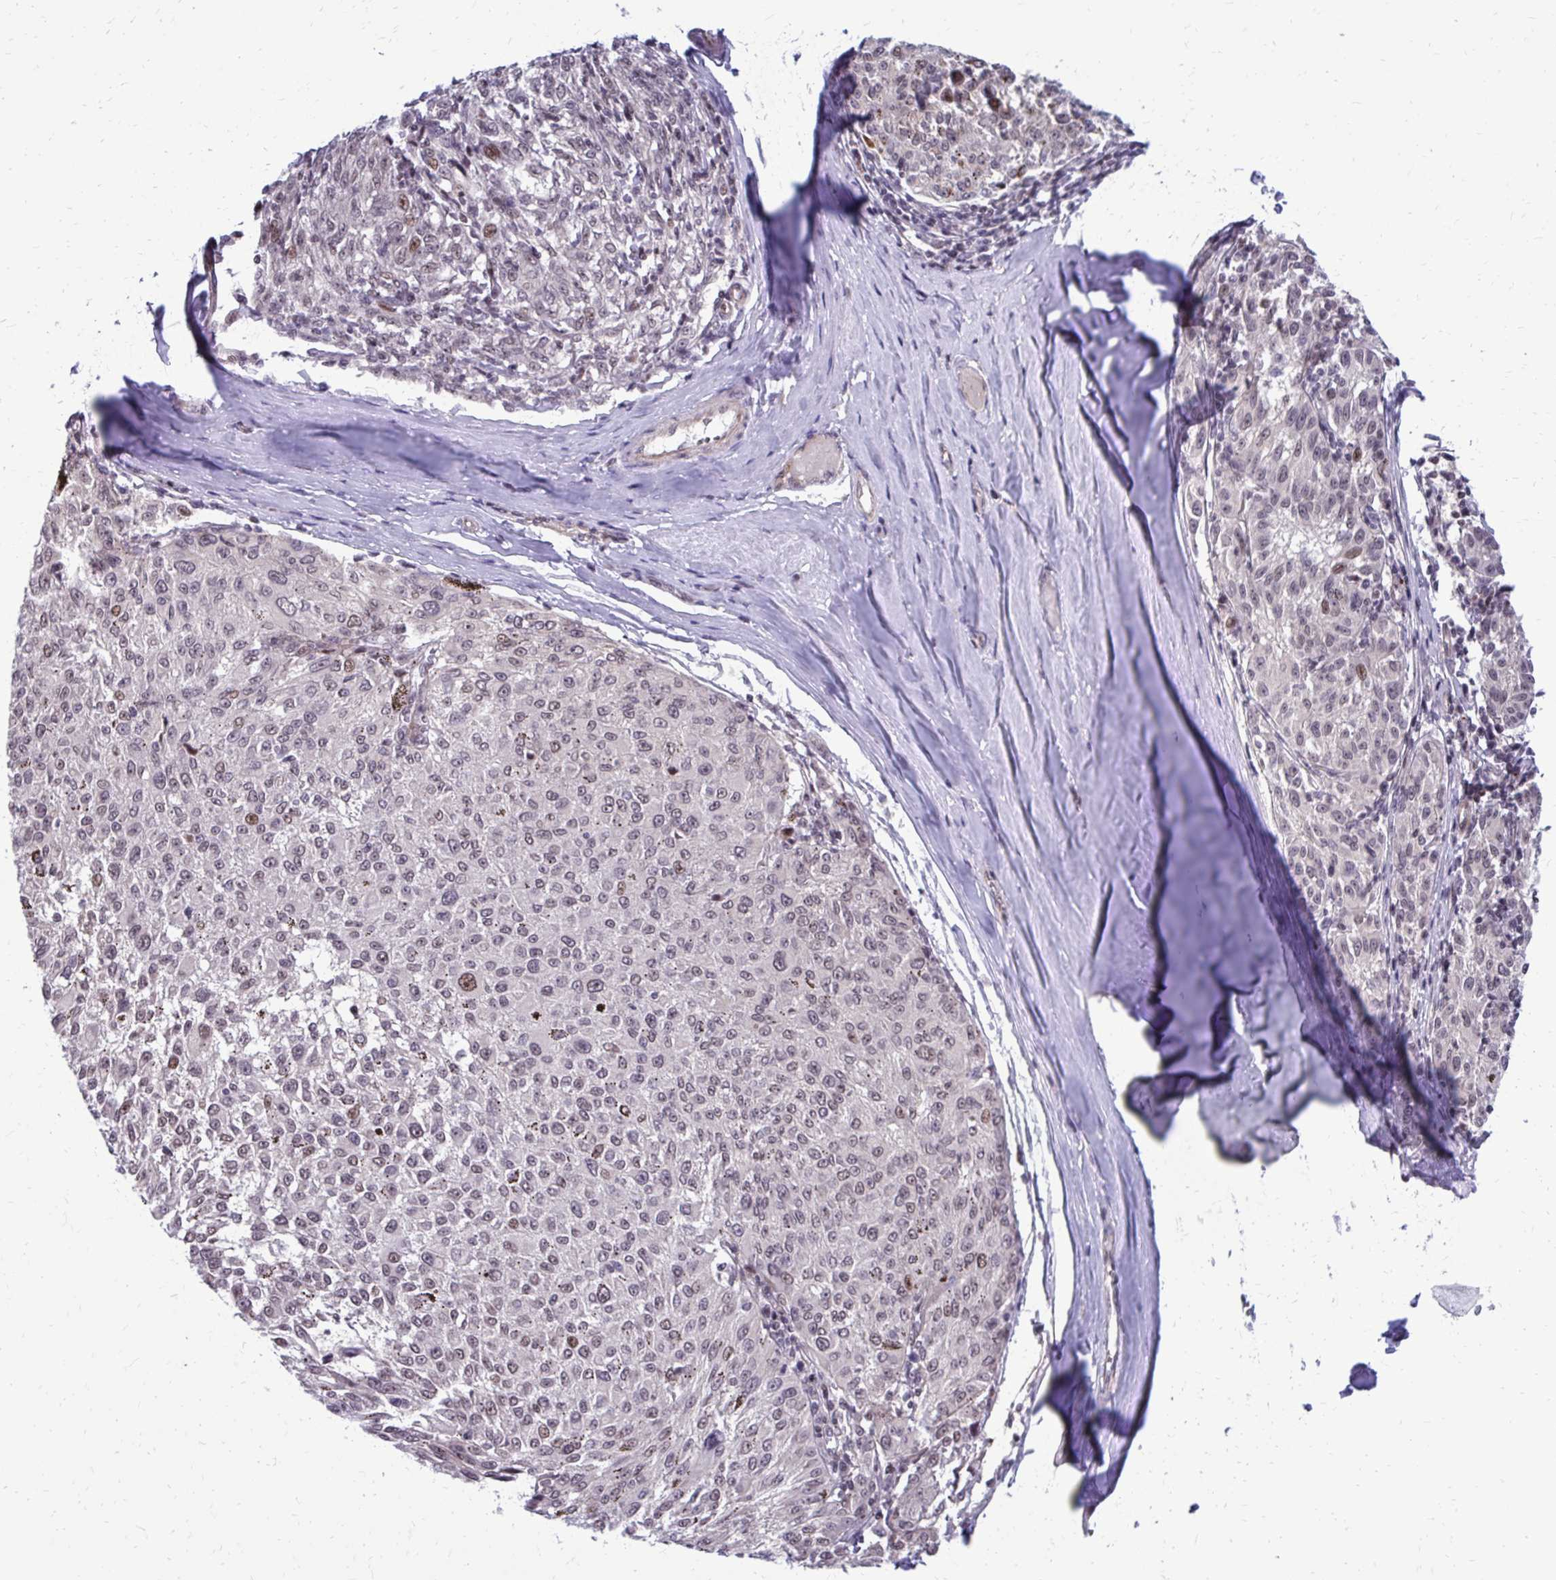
{"staining": {"intensity": "moderate", "quantity": "25%-75%", "location": "nuclear"}, "tissue": "melanoma", "cell_type": "Tumor cells", "image_type": "cancer", "snomed": [{"axis": "morphology", "description": "Malignant melanoma, NOS"}, {"axis": "topography", "description": "Skin"}], "caption": "The immunohistochemical stain highlights moderate nuclear expression in tumor cells of melanoma tissue.", "gene": "ANKRD30B", "patient": {"sex": "female", "age": 72}}